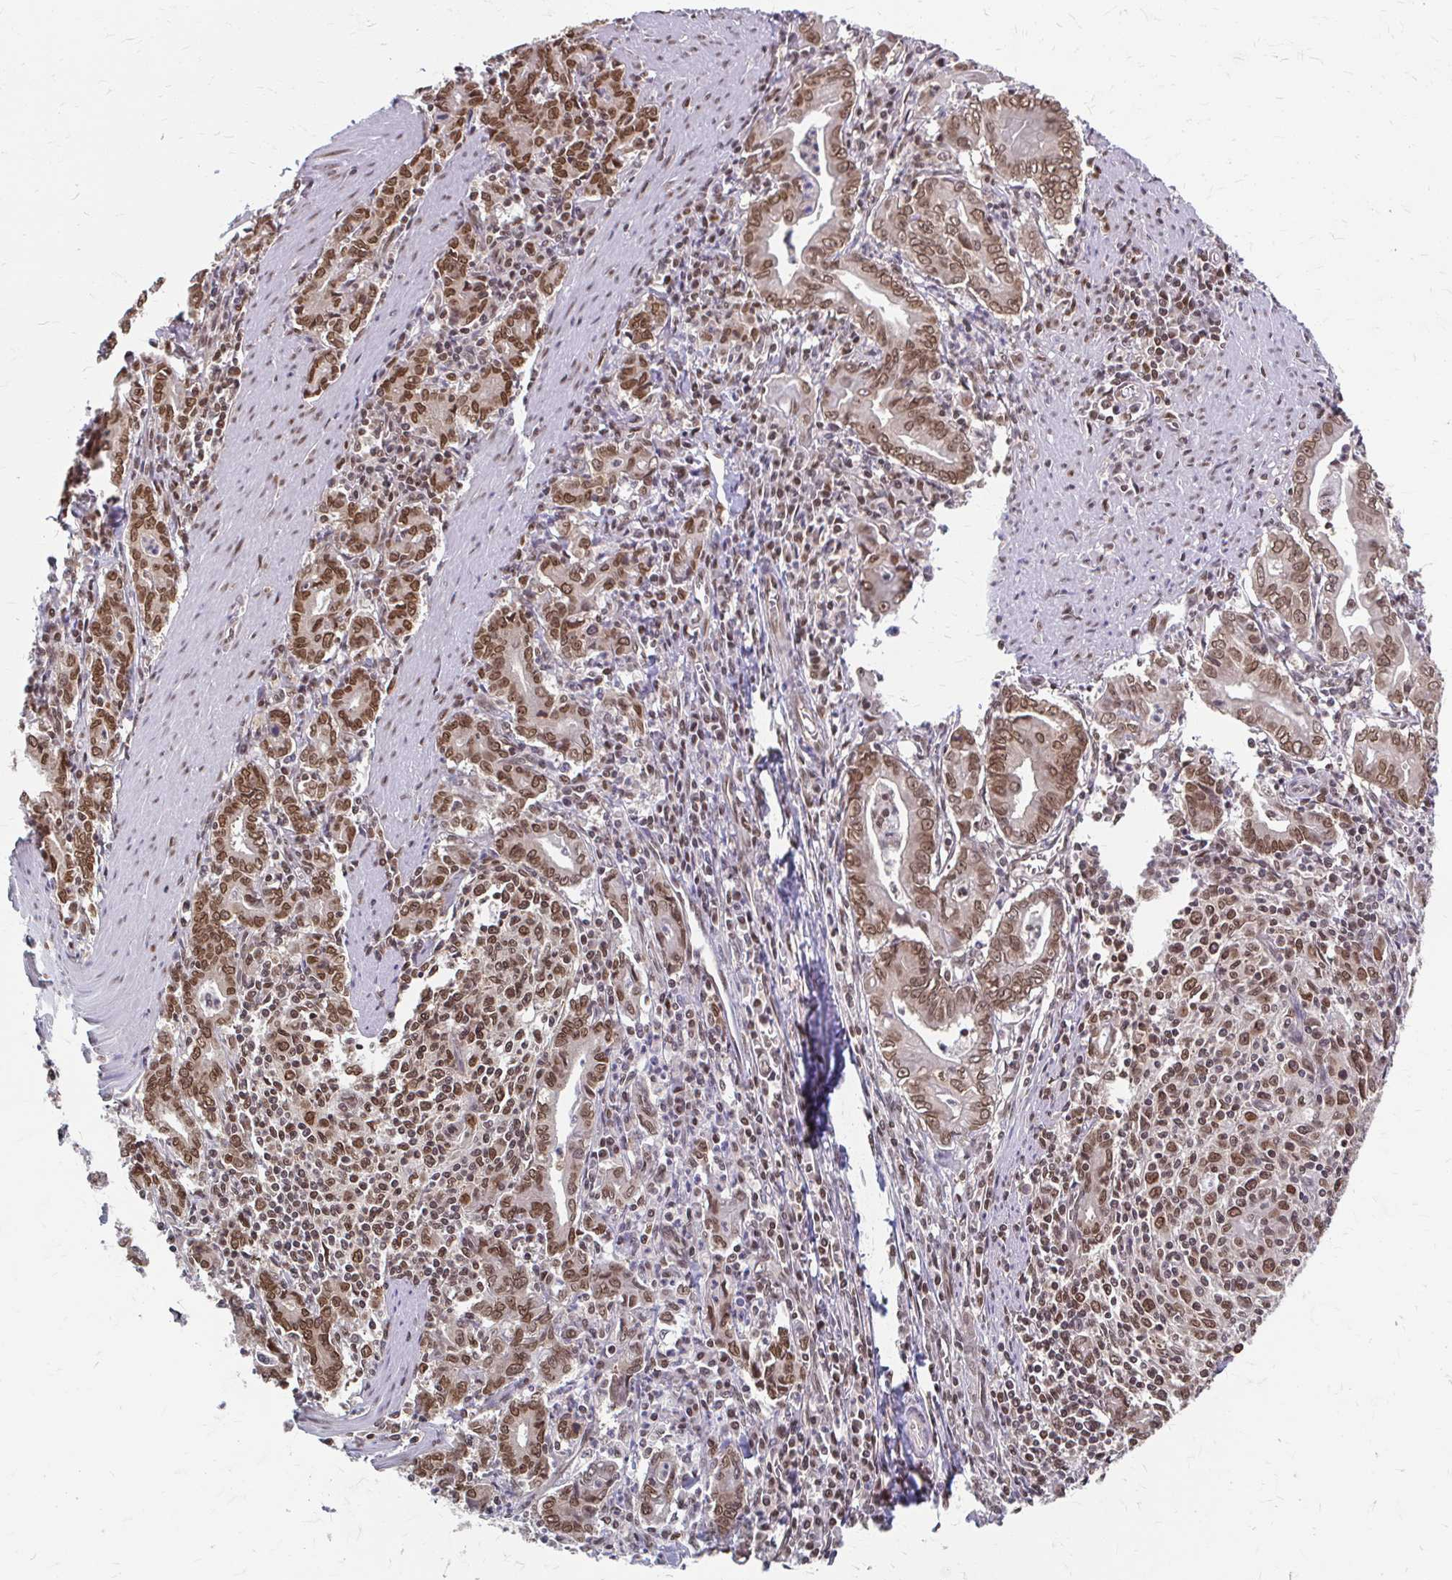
{"staining": {"intensity": "moderate", "quantity": "25%-75%", "location": "cytoplasmic/membranous,nuclear"}, "tissue": "stomach cancer", "cell_type": "Tumor cells", "image_type": "cancer", "snomed": [{"axis": "morphology", "description": "Adenocarcinoma, NOS"}, {"axis": "topography", "description": "Stomach, upper"}], "caption": "A medium amount of moderate cytoplasmic/membranous and nuclear positivity is identified in about 25%-75% of tumor cells in stomach cancer (adenocarcinoma) tissue. (Stains: DAB in brown, nuclei in blue, Microscopy: brightfield microscopy at high magnification).", "gene": "XPO1", "patient": {"sex": "female", "age": 79}}